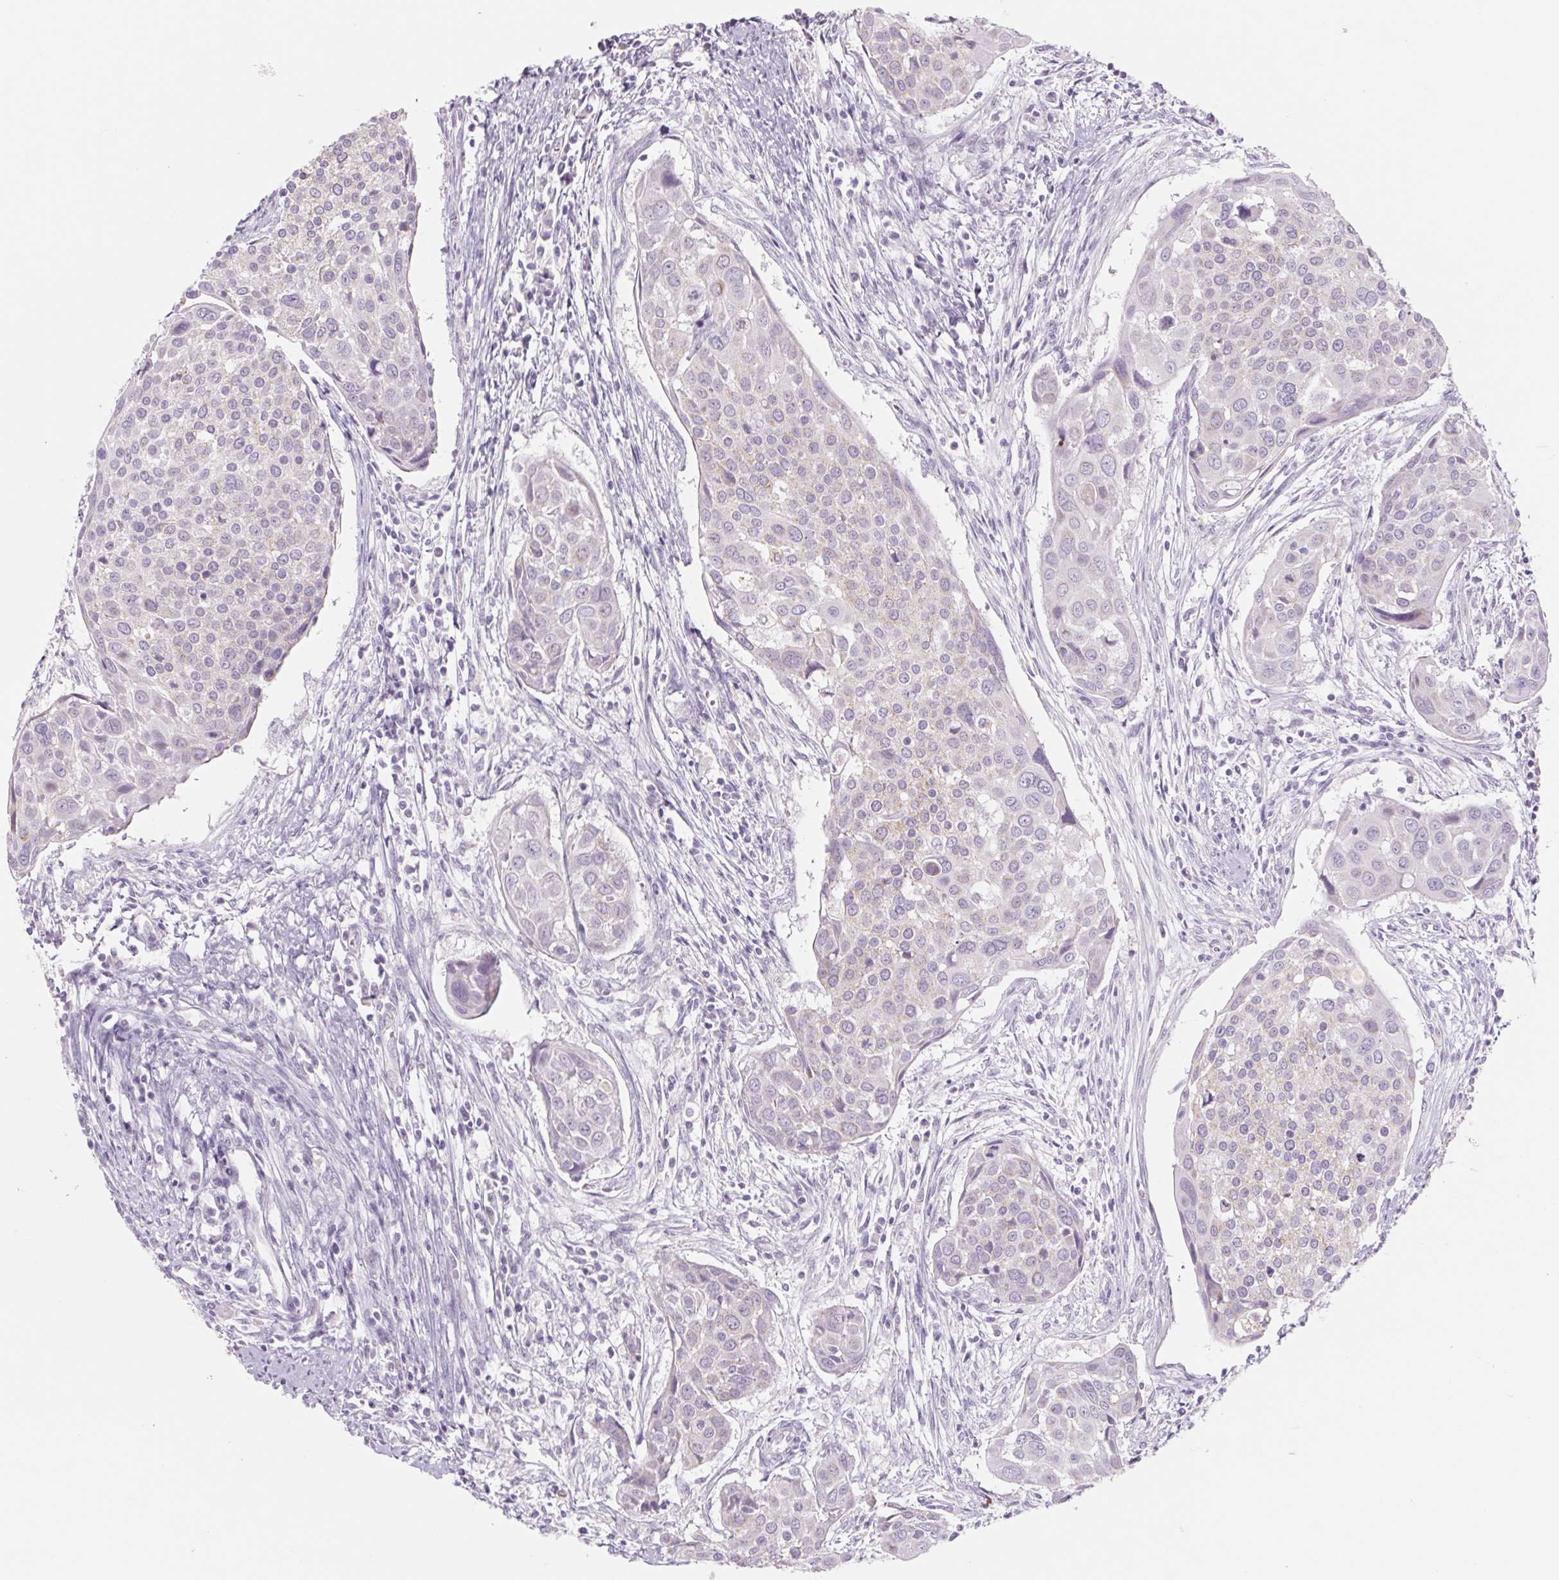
{"staining": {"intensity": "negative", "quantity": "none", "location": "none"}, "tissue": "cervical cancer", "cell_type": "Tumor cells", "image_type": "cancer", "snomed": [{"axis": "morphology", "description": "Squamous cell carcinoma, NOS"}, {"axis": "topography", "description": "Cervix"}], "caption": "Tumor cells are negative for brown protein staining in cervical cancer (squamous cell carcinoma).", "gene": "POU1F1", "patient": {"sex": "female", "age": 39}}